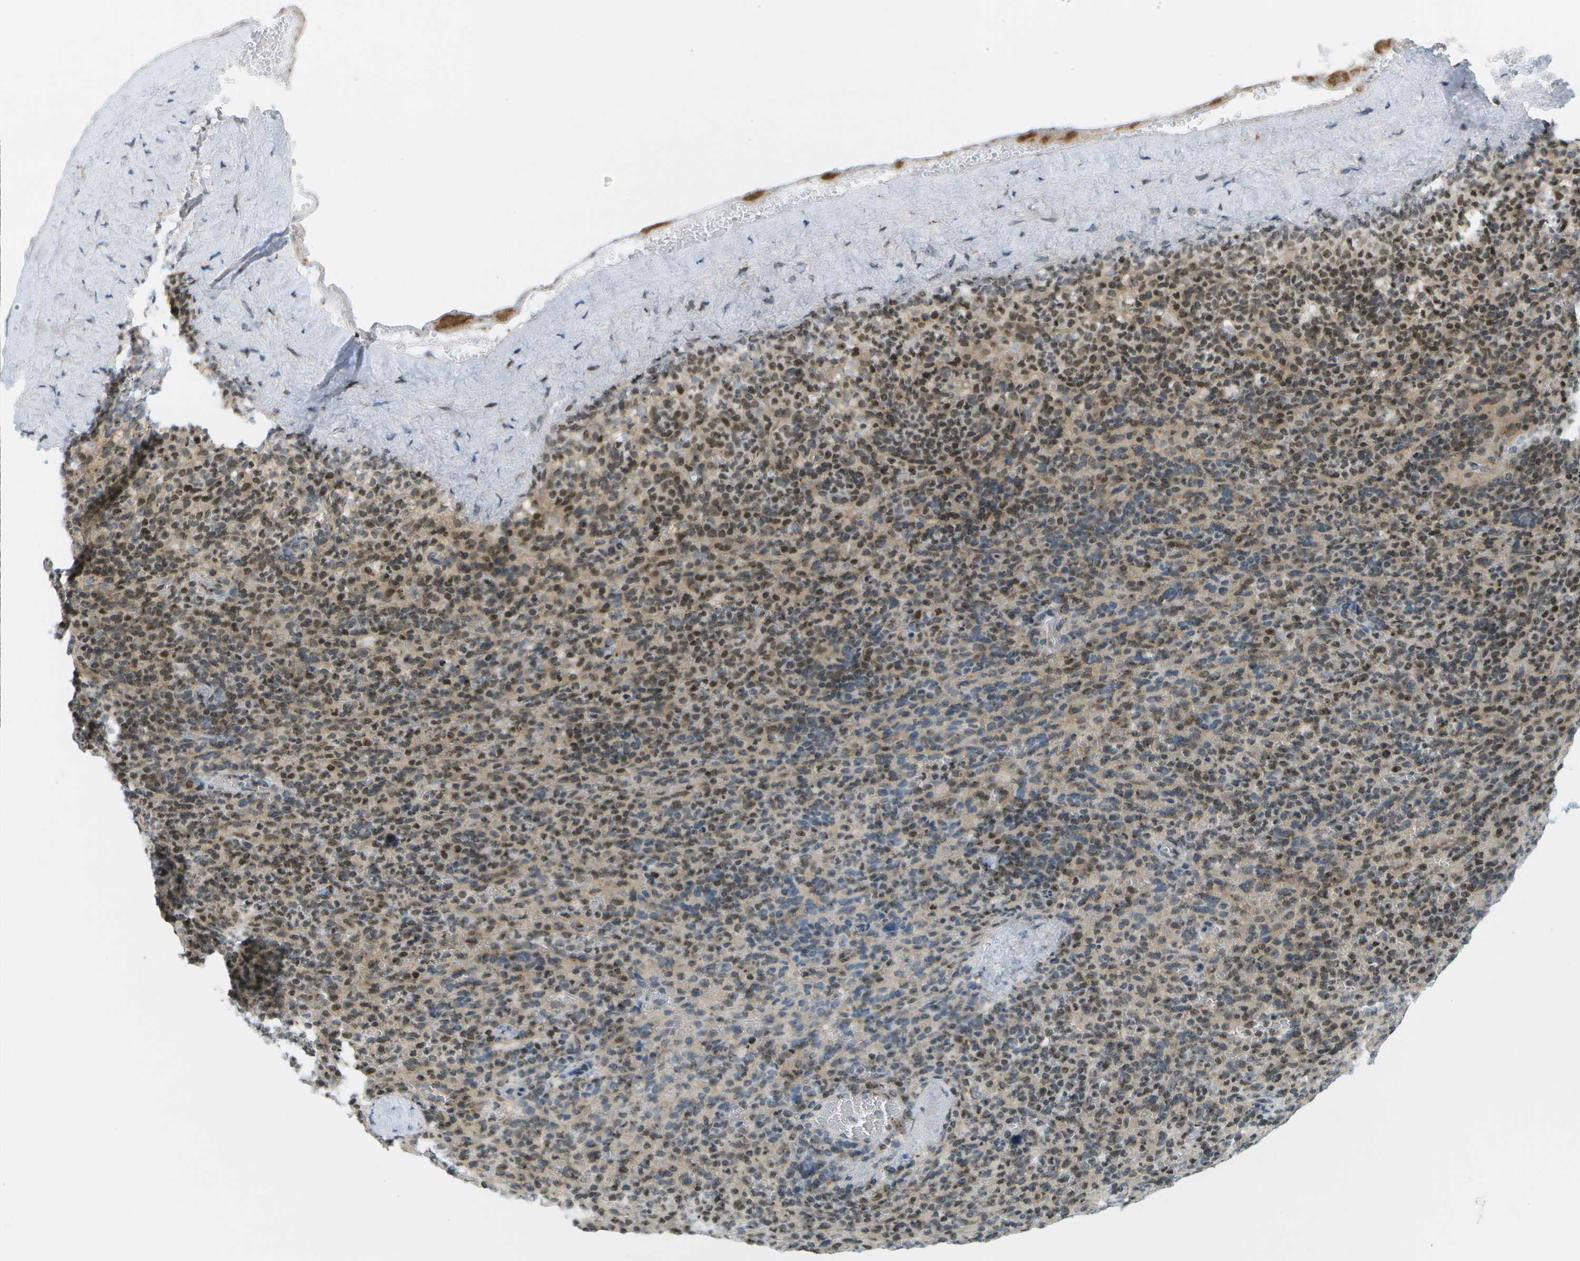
{"staining": {"intensity": "moderate", "quantity": "25%-75%", "location": "cytoplasmic/membranous,nuclear"}, "tissue": "spleen", "cell_type": "Cells in red pulp", "image_type": "normal", "snomed": [{"axis": "morphology", "description": "Normal tissue, NOS"}, {"axis": "topography", "description": "Spleen"}], "caption": "Moderate cytoplasmic/membranous,nuclear staining for a protein is identified in approximately 25%-75% of cells in red pulp of unremarkable spleen using immunohistochemistry.", "gene": "EVC", "patient": {"sex": "male", "age": 36}}